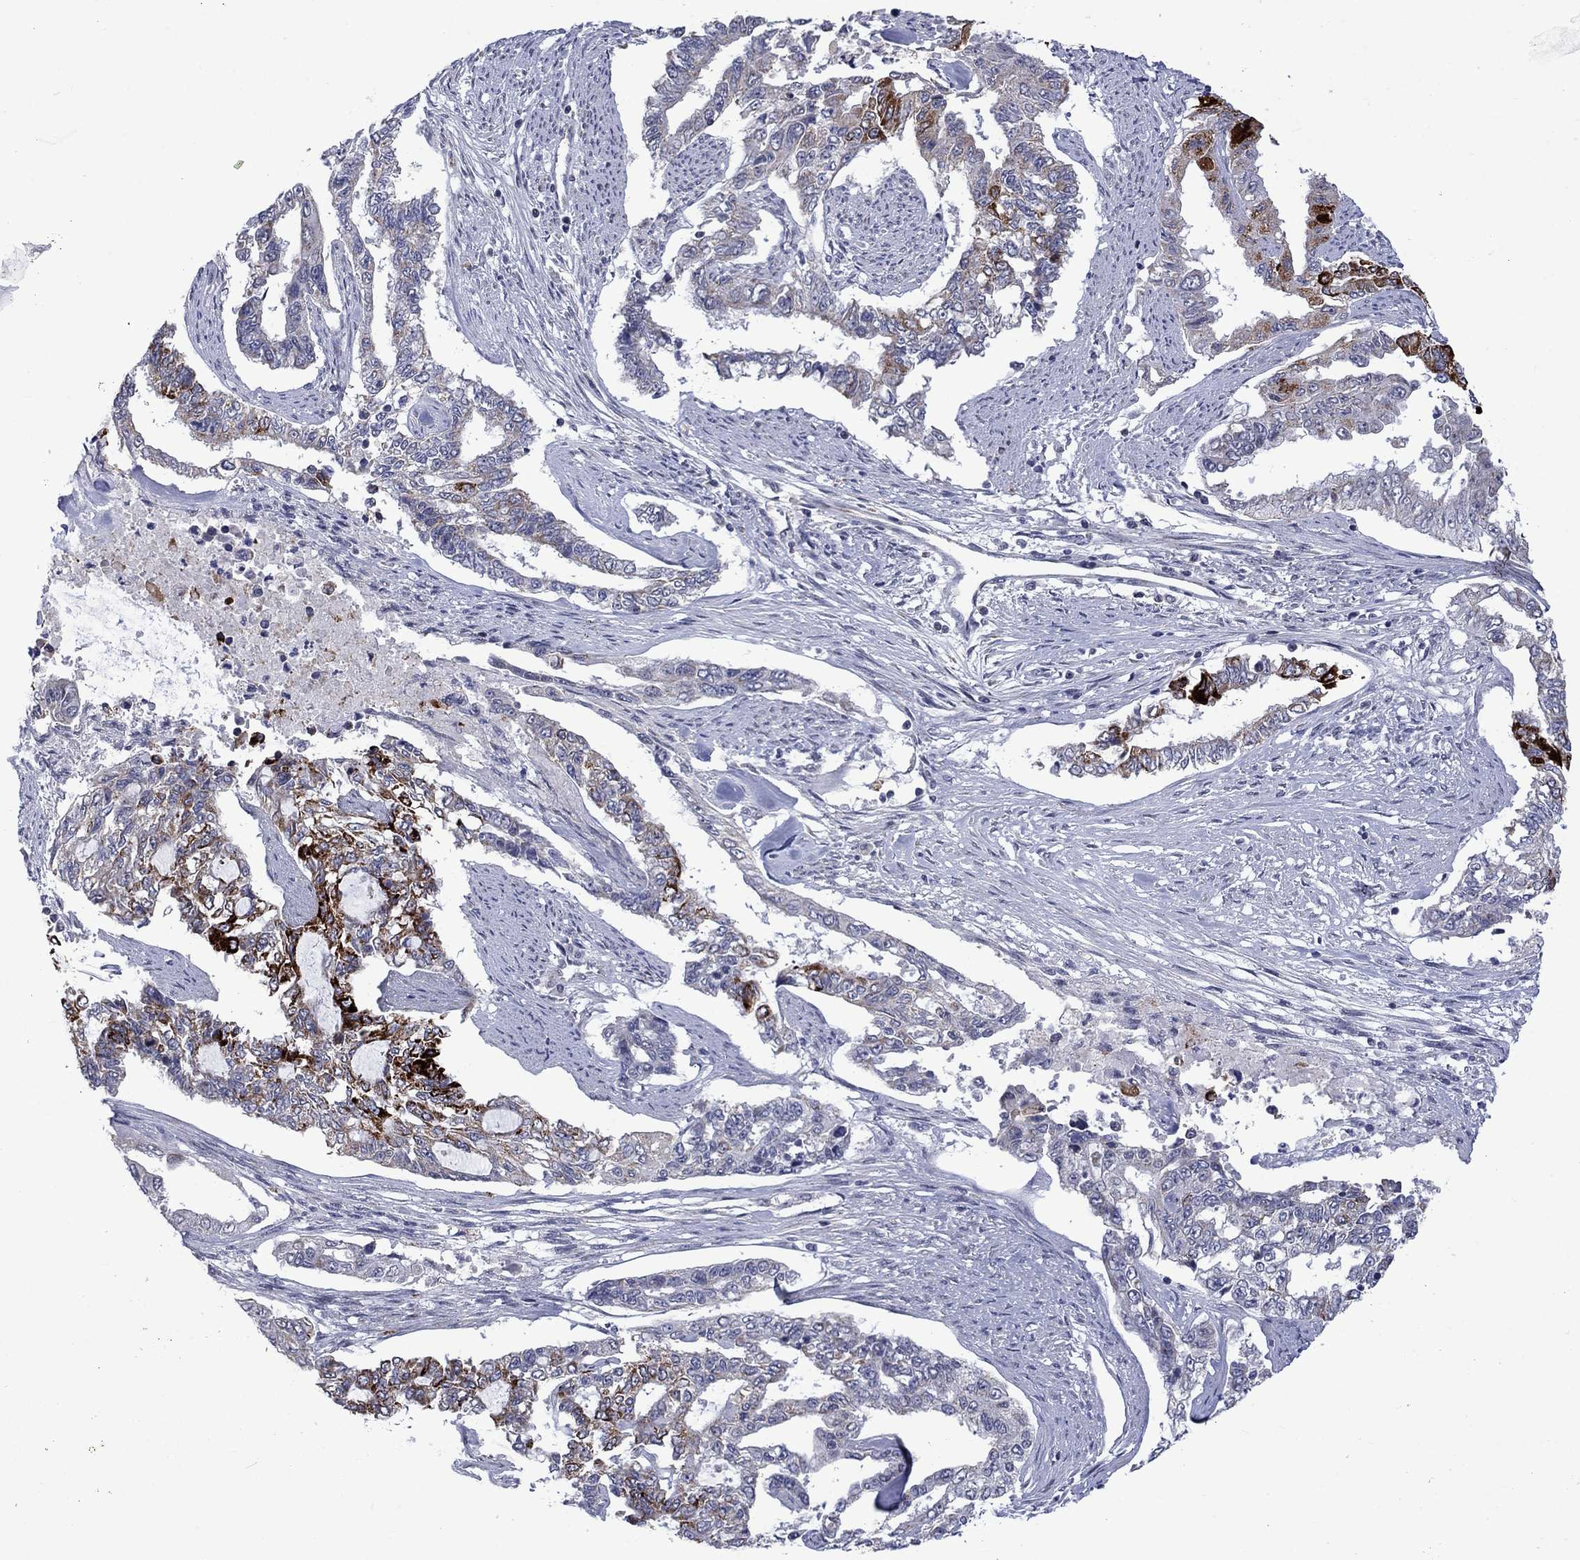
{"staining": {"intensity": "strong", "quantity": "<25%", "location": "cytoplasmic/membranous"}, "tissue": "endometrial cancer", "cell_type": "Tumor cells", "image_type": "cancer", "snomed": [{"axis": "morphology", "description": "Adenocarcinoma, NOS"}, {"axis": "topography", "description": "Uterus"}], "caption": "Endometrial cancer (adenocarcinoma) stained for a protein (brown) exhibits strong cytoplasmic/membranous positive positivity in about <25% of tumor cells.", "gene": "KCNJ16", "patient": {"sex": "female", "age": 59}}